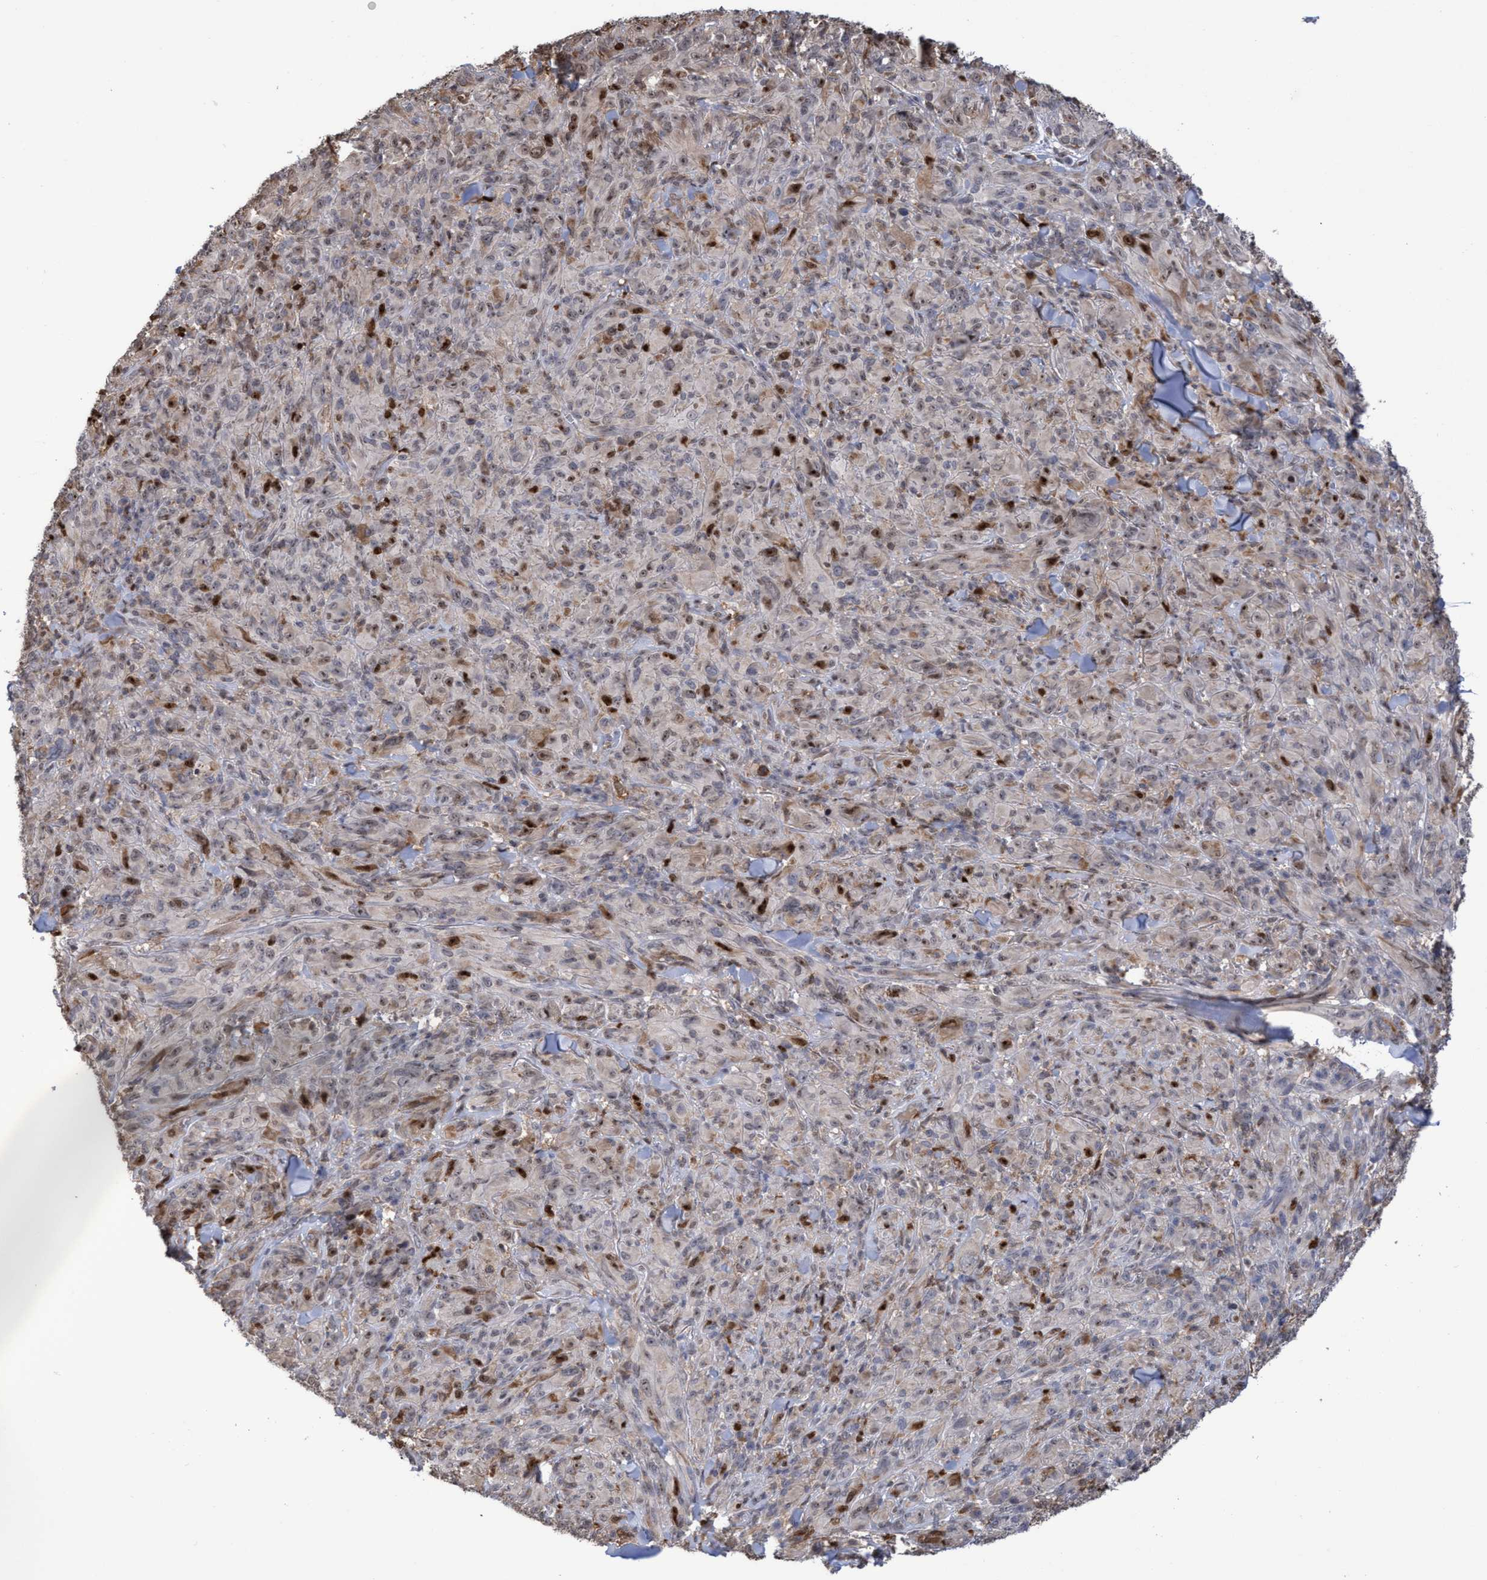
{"staining": {"intensity": "strong", "quantity": "<25%", "location": "cytoplasmic/membranous,nuclear"}, "tissue": "melanoma", "cell_type": "Tumor cells", "image_type": "cancer", "snomed": [{"axis": "morphology", "description": "Malignant melanoma, NOS"}, {"axis": "topography", "description": "Skin of head"}], "caption": "Human malignant melanoma stained with a brown dye demonstrates strong cytoplasmic/membranous and nuclear positive staining in about <25% of tumor cells.", "gene": "SLBP", "patient": {"sex": "male", "age": 96}}